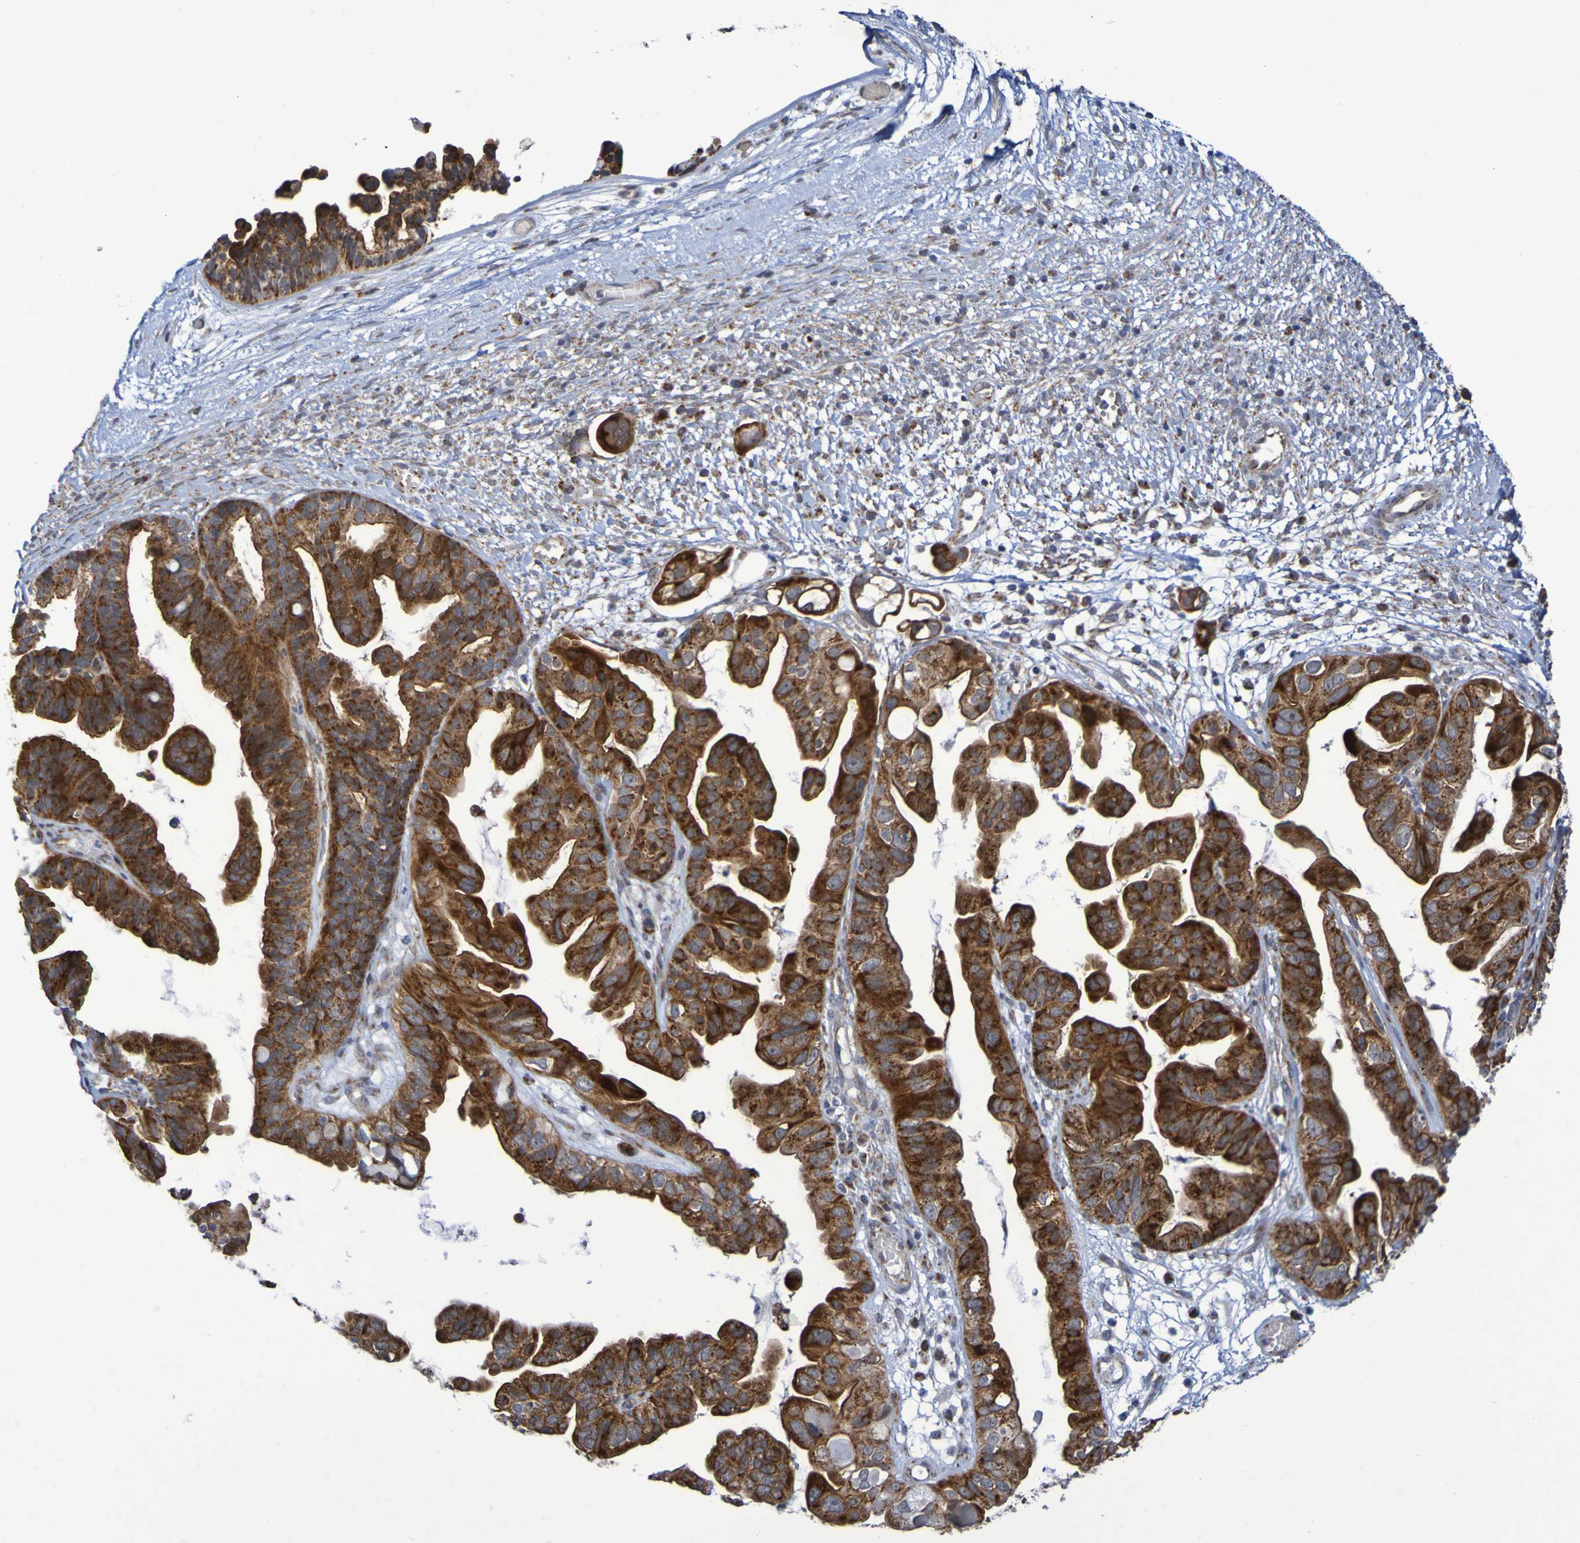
{"staining": {"intensity": "strong", "quantity": ">75%", "location": "cytoplasmic/membranous"}, "tissue": "ovarian cancer", "cell_type": "Tumor cells", "image_type": "cancer", "snomed": [{"axis": "morphology", "description": "Cystadenocarcinoma, serous, NOS"}, {"axis": "topography", "description": "Ovary"}], "caption": "Immunohistochemical staining of ovarian cancer (serous cystadenocarcinoma) demonstrates high levels of strong cytoplasmic/membranous protein expression in about >75% of tumor cells. (Stains: DAB (3,3'-diaminobenzidine) in brown, nuclei in blue, Microscopy: brightfield microscopy at high magnification).", "gene": "DVL1", "patient": {"sex": "female", "age": 56}}